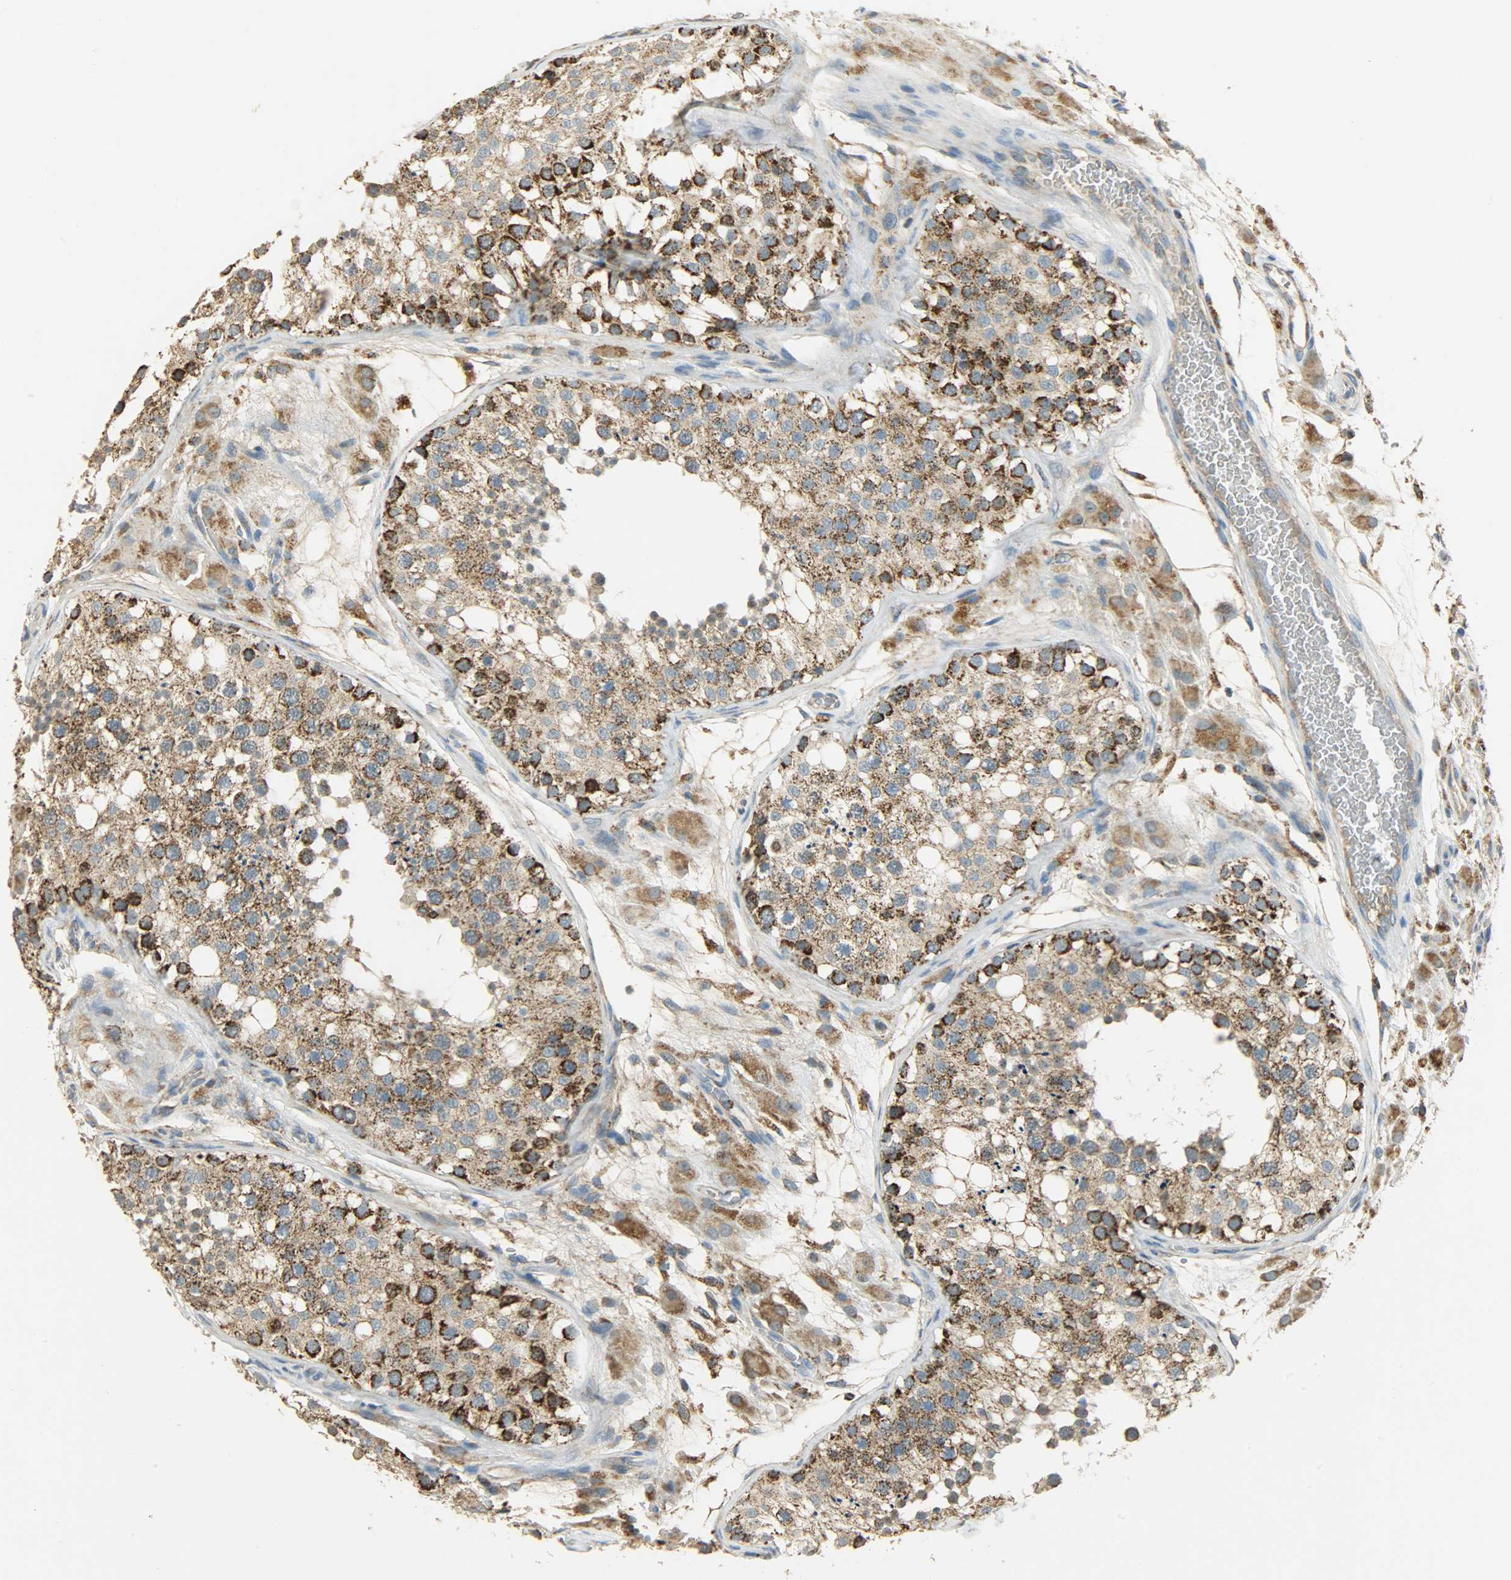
{"staining": {"intensity": "strong", "quantity": ">75%", "location": "cytoplasmic/membranous"}, "tissue": "testis", "cell_type": "Cells in seminiferous ducts", "image_type": "normal", "snomed": [{"axis": "morphology", "description": "Normal tissue, NOS"}, {"axis": "topography", "description": "Testis"}], "caption": "A high-resolution histopathology image shows immunohistochemistry staining of benign testis, which reveals strong cytoplasmic/membranous positivity in about >75% of cells in seminiferous ducts. Nuclei are stained in blue.", "gene": "HDHD5", "patient": {"sex": "male", "age": 26}}